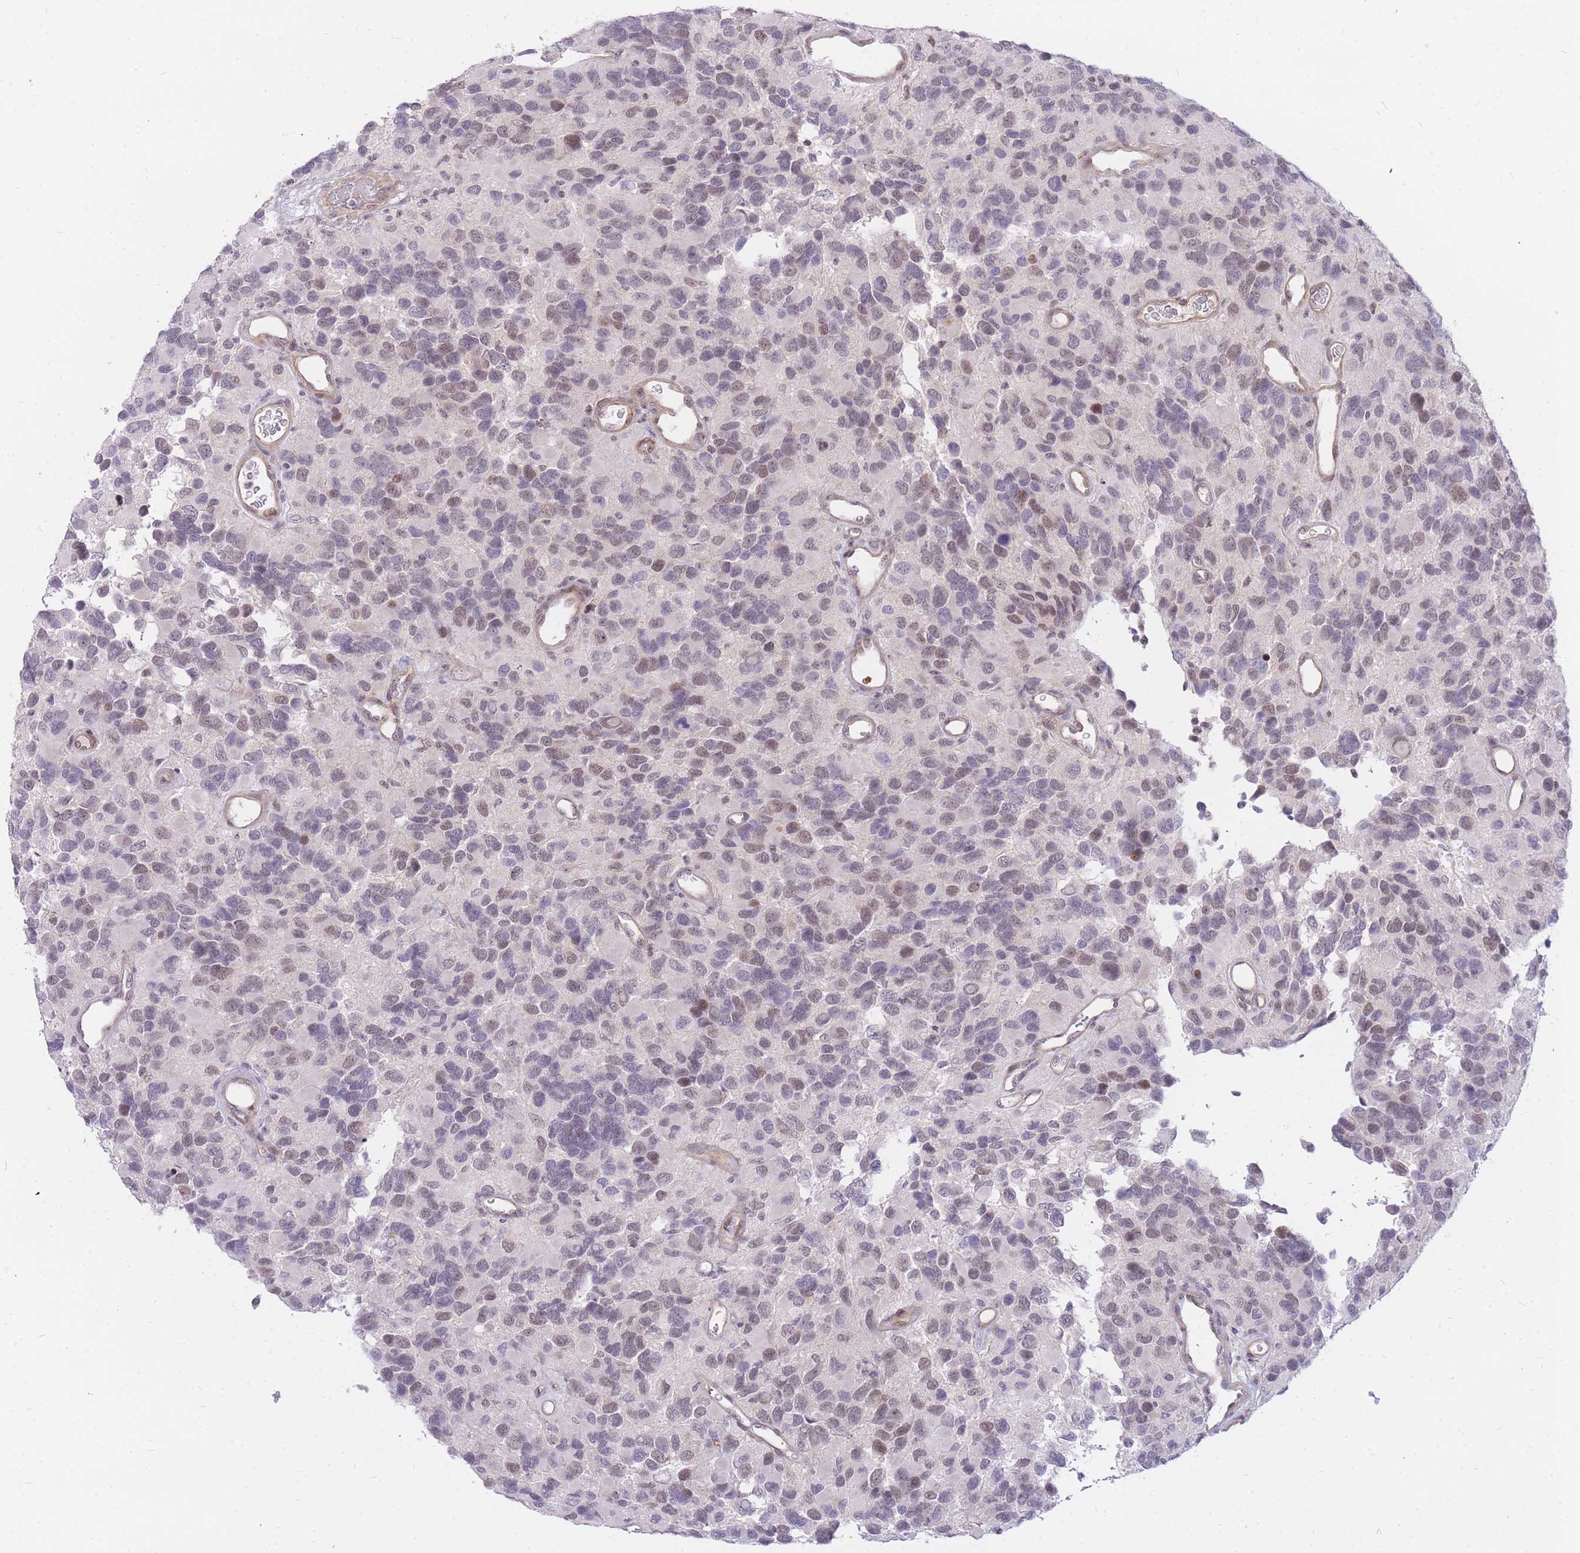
{"staining": {"intensity": "moderate", "quantity": "25%-75%", "location": "nuclear"}, "tissue": "glioma", "cell_type": "Tumor cells", "image_type": "cancer", "snomed": [{"axis": "morphology", "description": "Glioma, malignant, High grade"}, {"axis": "topography", "description": "Brain"}], "caption": "DAB immunohistochemical staining of high-grade glioma (malignant) demonstrates moderate nuclear protein staining in about 25%-75% of tumor cells. The staining was performed using DAB (3,3'-diaminobenzidine) to visualize the protein expression in brown, while the nuclei were stained in blue with hematoxylin (Magnification: 20x).", "gene": "TLE2", "patient": {"sex": "male", "age": 77}}